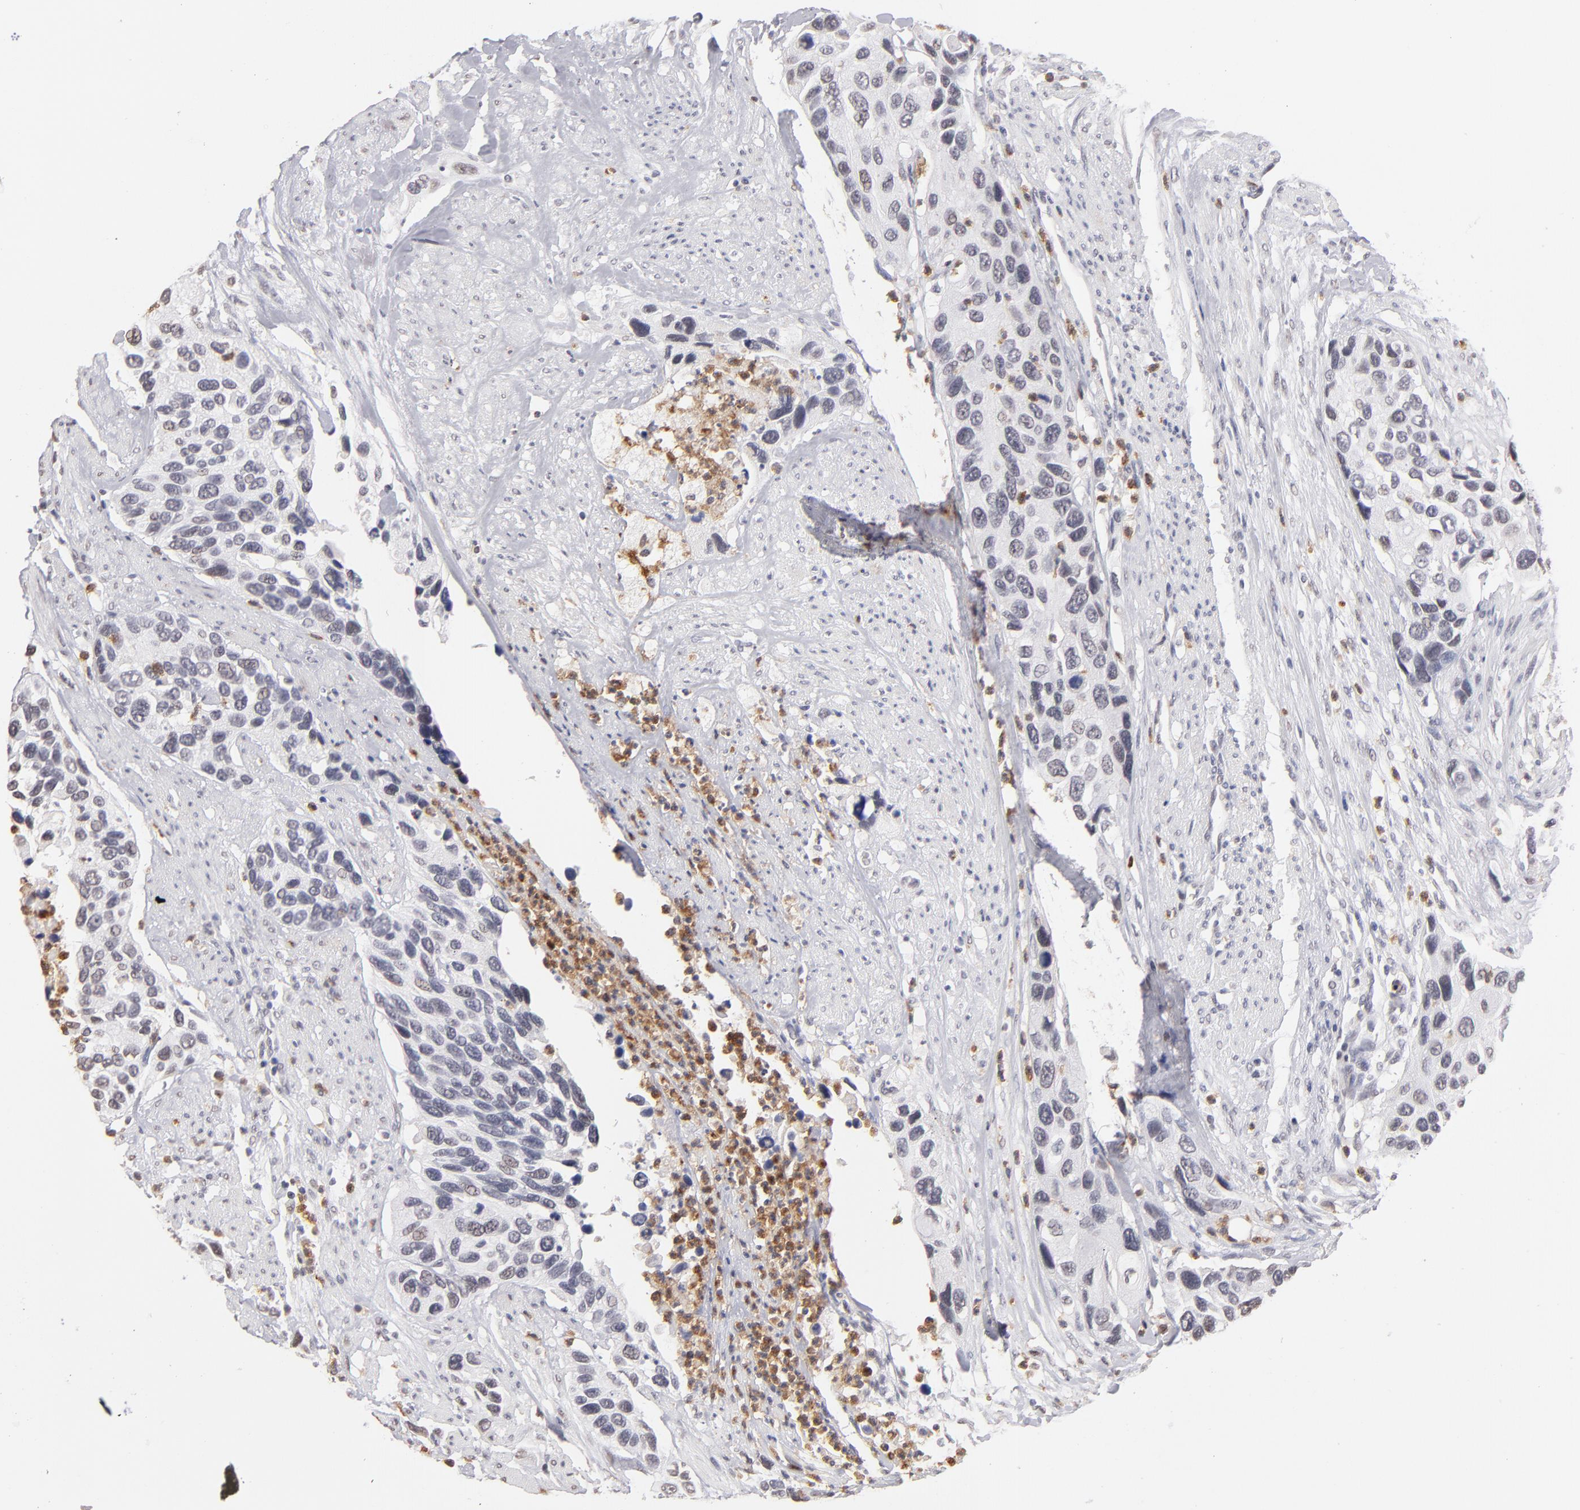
{"staining": {"intensity": "negative", "quantity": "none", "location": "none"}, "tissue": "urothelial cancer", "cell_type": "Tumor cells", "image_type": "cancer", "snomed": [{"axis": "morphology", "description": "Urothelial carcinoma, High grade"}, {"axis": "topography", "description": "Urinary bladder"}], "caption": "Urothelial cancer stained for a protein using IHC demonstrates no staining tumor cells.", "gene": "MGAM", "patient": {"sex": "male", "age": 66}}